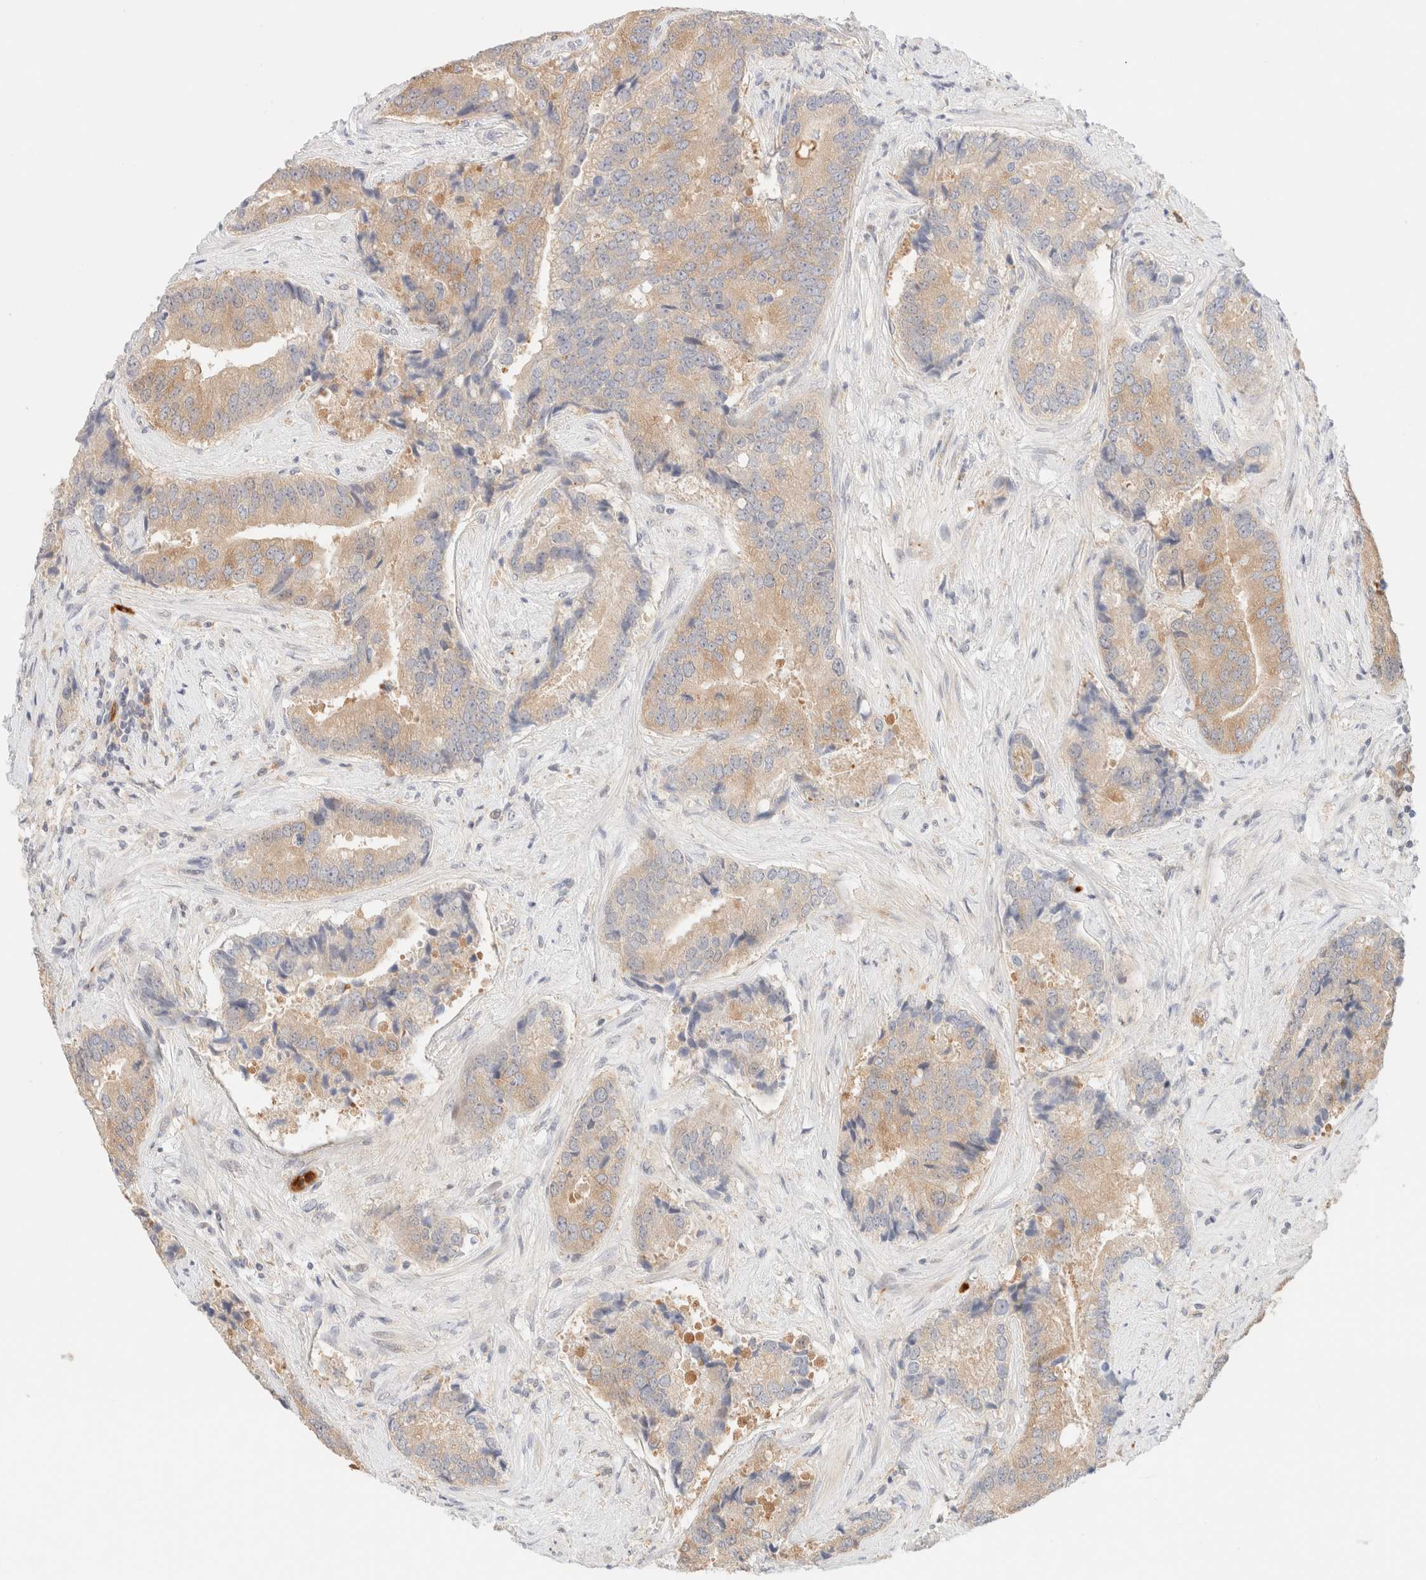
{"staining": {"intensity": "moderate", "quantity": ">75%", "location": "cytoplasmic/membranous"}, "tissue": "prostate cancer", "cell_type": "Tumor cells", "image_type": "cancer", "snomed": [{"axis": "morphology", "description": "Adenocarcinoma, High grade"}, {"axis": "topography", "description": "Prostate"}], "caption": "Protein expression analysis of prostate cancer reveals moderate cytoplasmic/membranous expression in about >75% of tumor cells.", "gene": "SGSM2", "patient": {"sex": "male", "age": 70}}